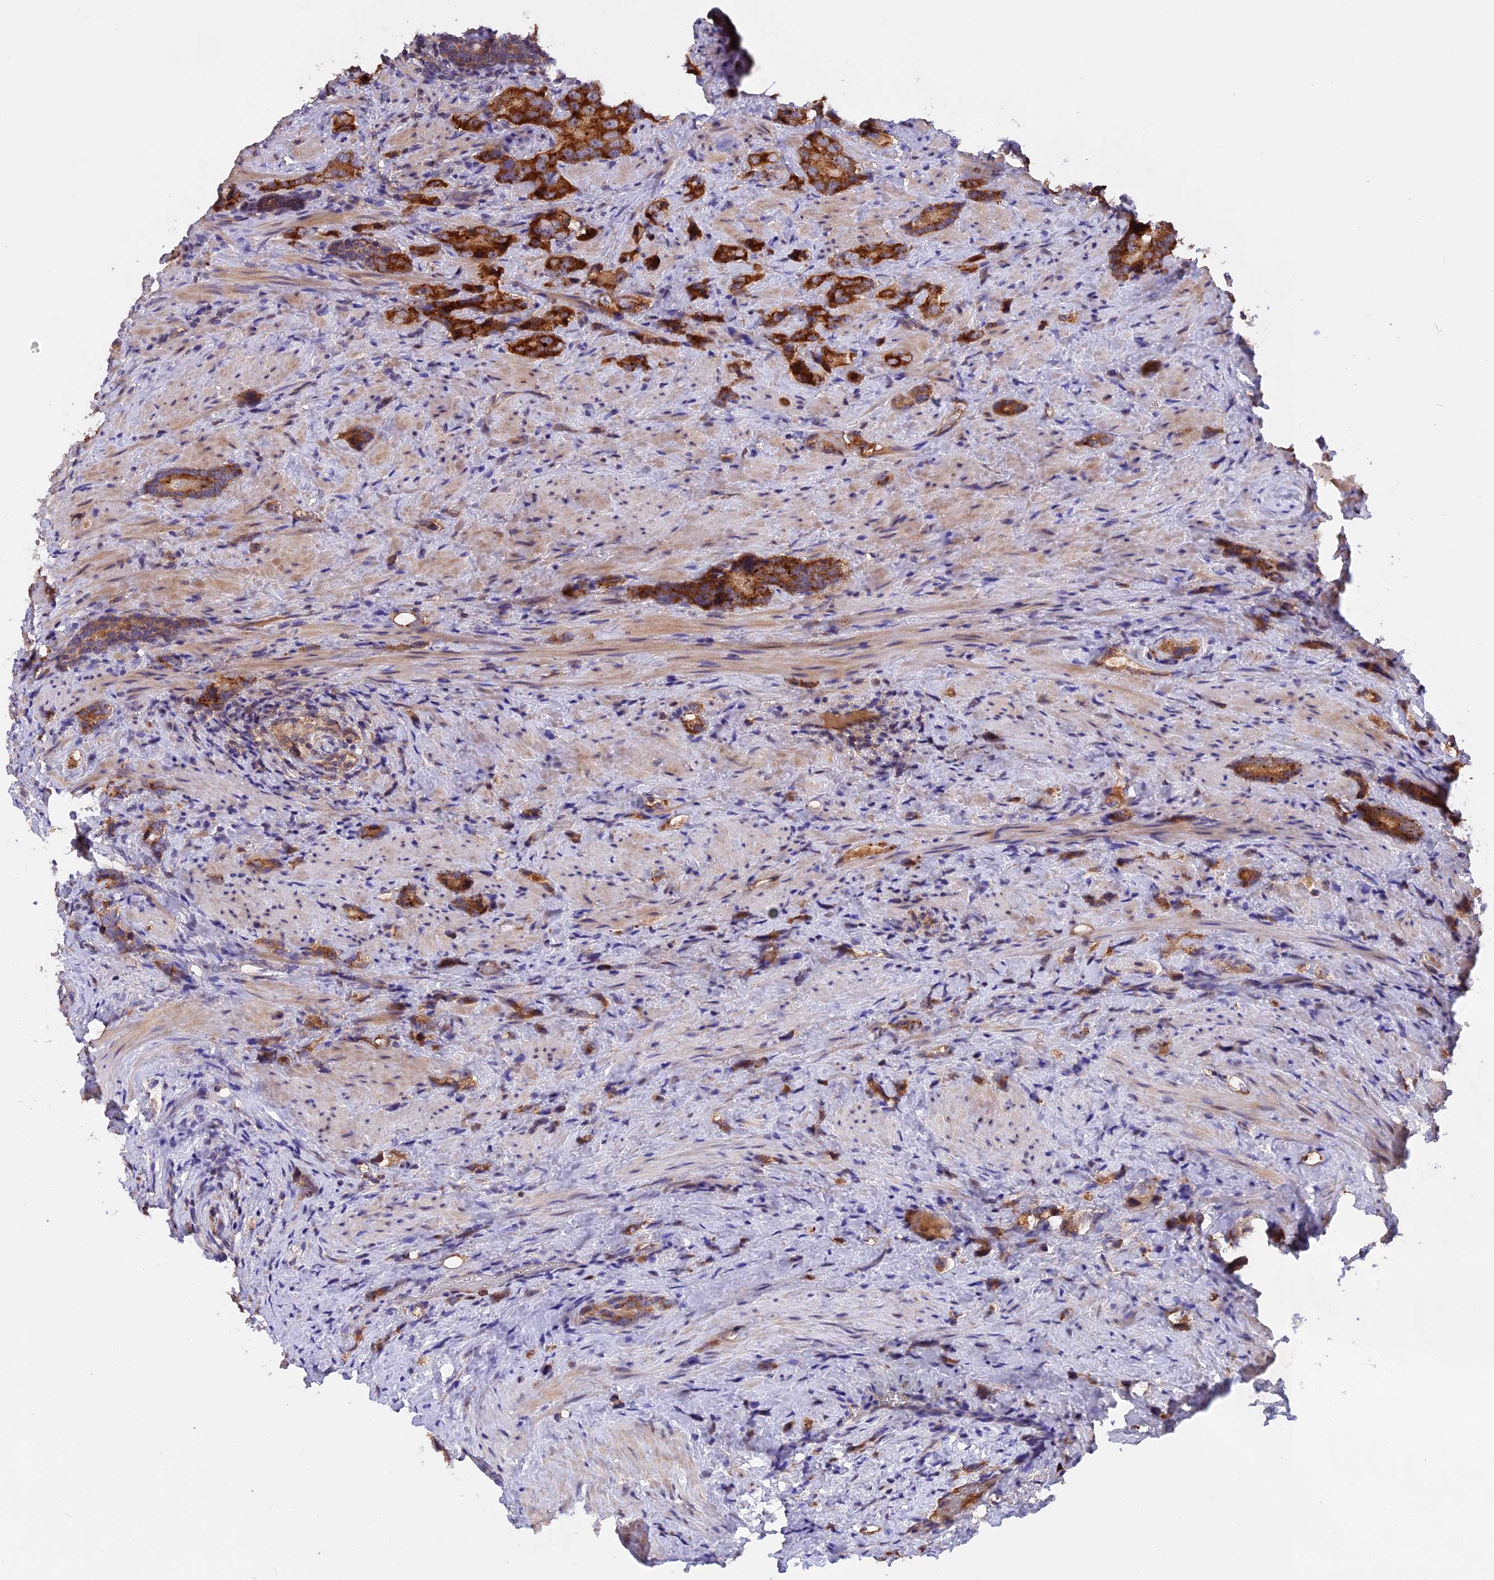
{"staining": {"intensity": "strong", "quantity": ">75%", "location": "cytoplasmic/membranous"}, "tissue": "prostate cancer", "cell_type": "Tumor cells", "image_type": "cancer", "snomed": [{"axis": "morphology", "description": "Adenocarcinoma, High grade"}, {"axis": "topography", "description": "Prostate"}], "caption": "Approximately >75% of tumor cells in prostate high-grade adenocarcinoma demonstrate strong cytoplasmic/membranous protein staining as visualized by brown immunohistochemical staining.", "gene": "MARK4", "patient": {"sex": "male", "age": 63}}